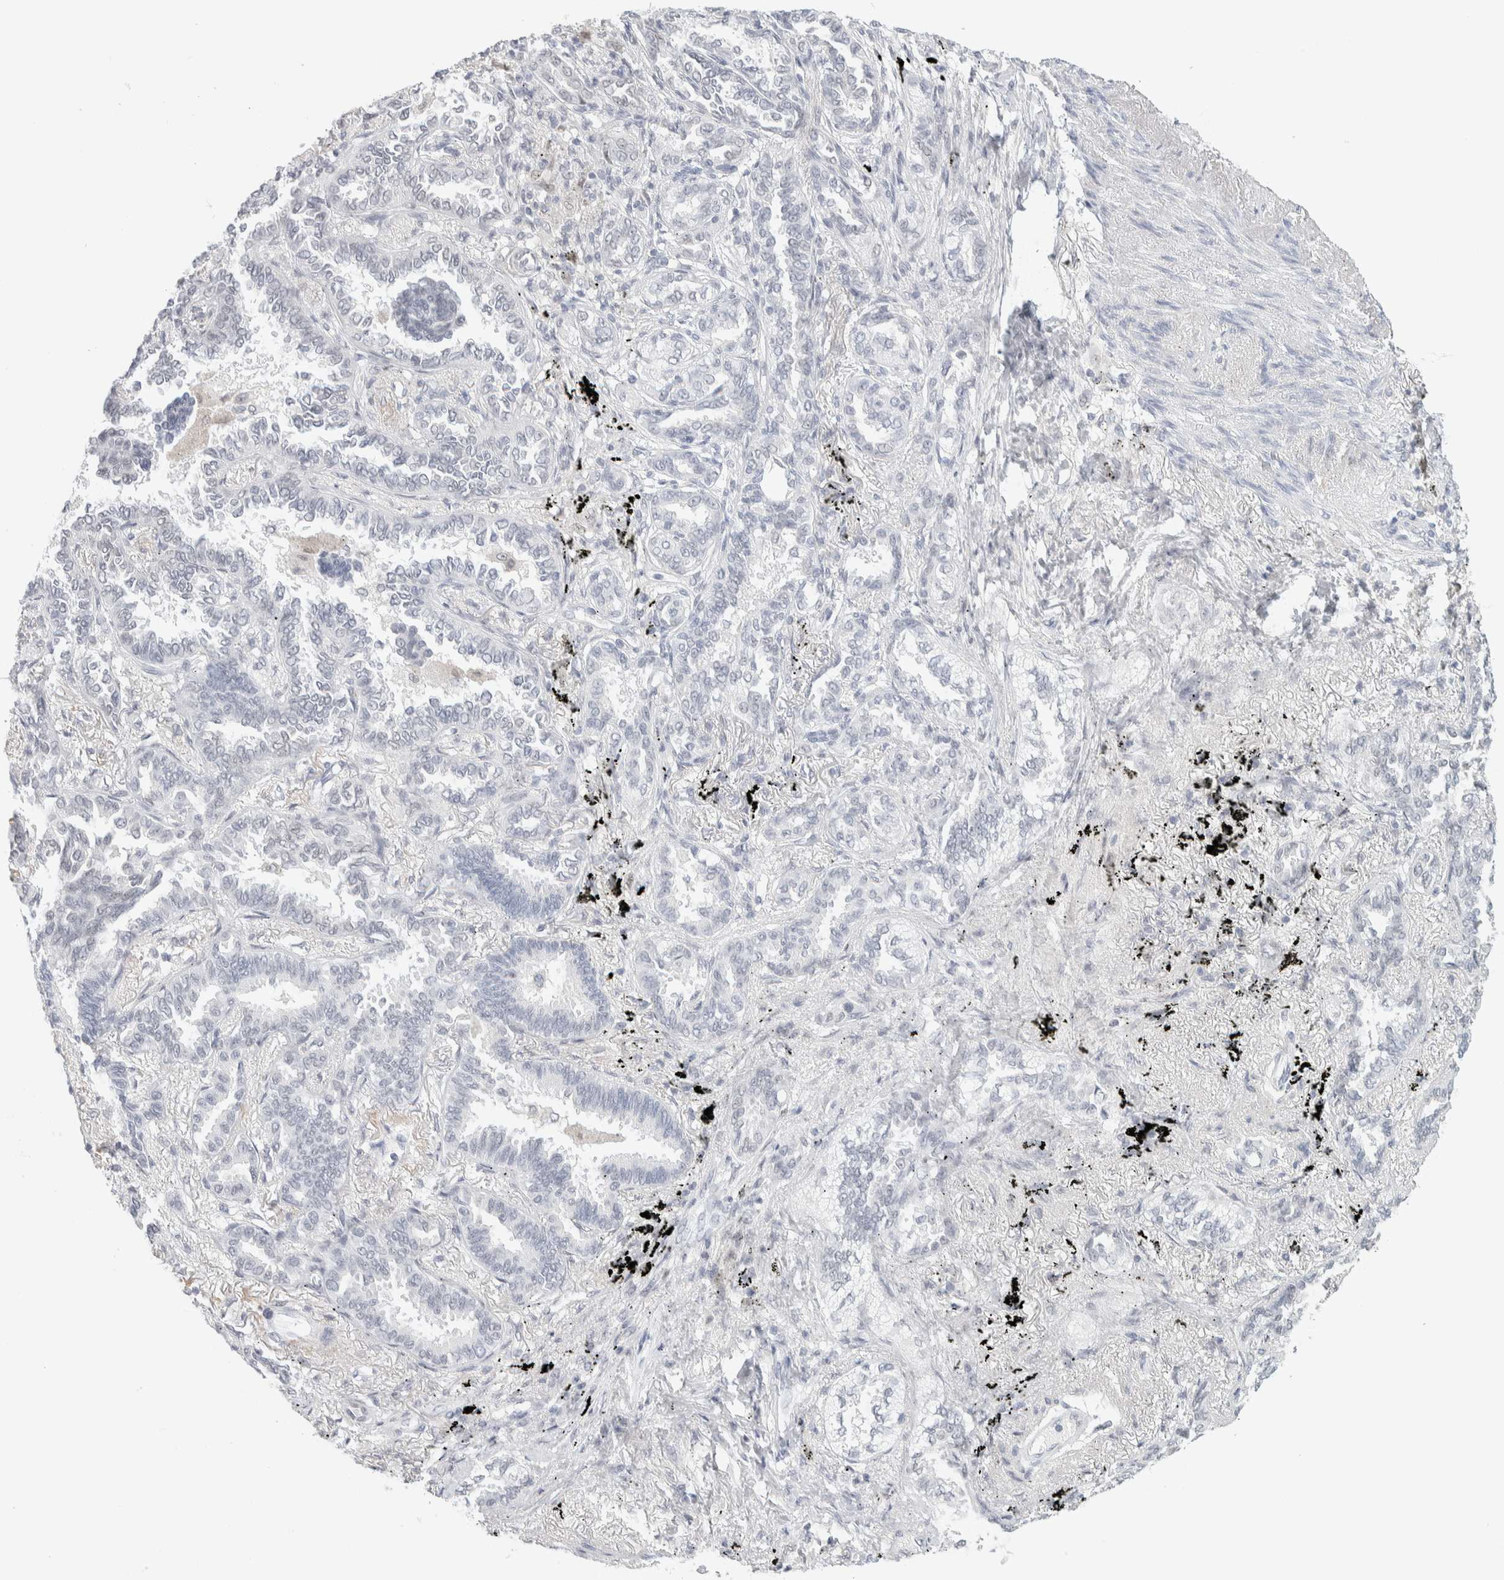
{"staining": {"intensity": "negative", "quantity": "none", "location": "none"}, "tissue": "lung cancer", "cell_type": "Tumor cells", "image_type": "cancer", "snomed": [{"axis": "morphology", "description": "Adenocarcinoma, NOS"}, {"axis": "topography", "description": "Lung"}], "caption": "This is an immunohistochemistry image of human adenocarcinoma (lung). There is no staining in tumor cells.", "gene": "CDH17", "patient": {"sex": "male", "age": 59}}